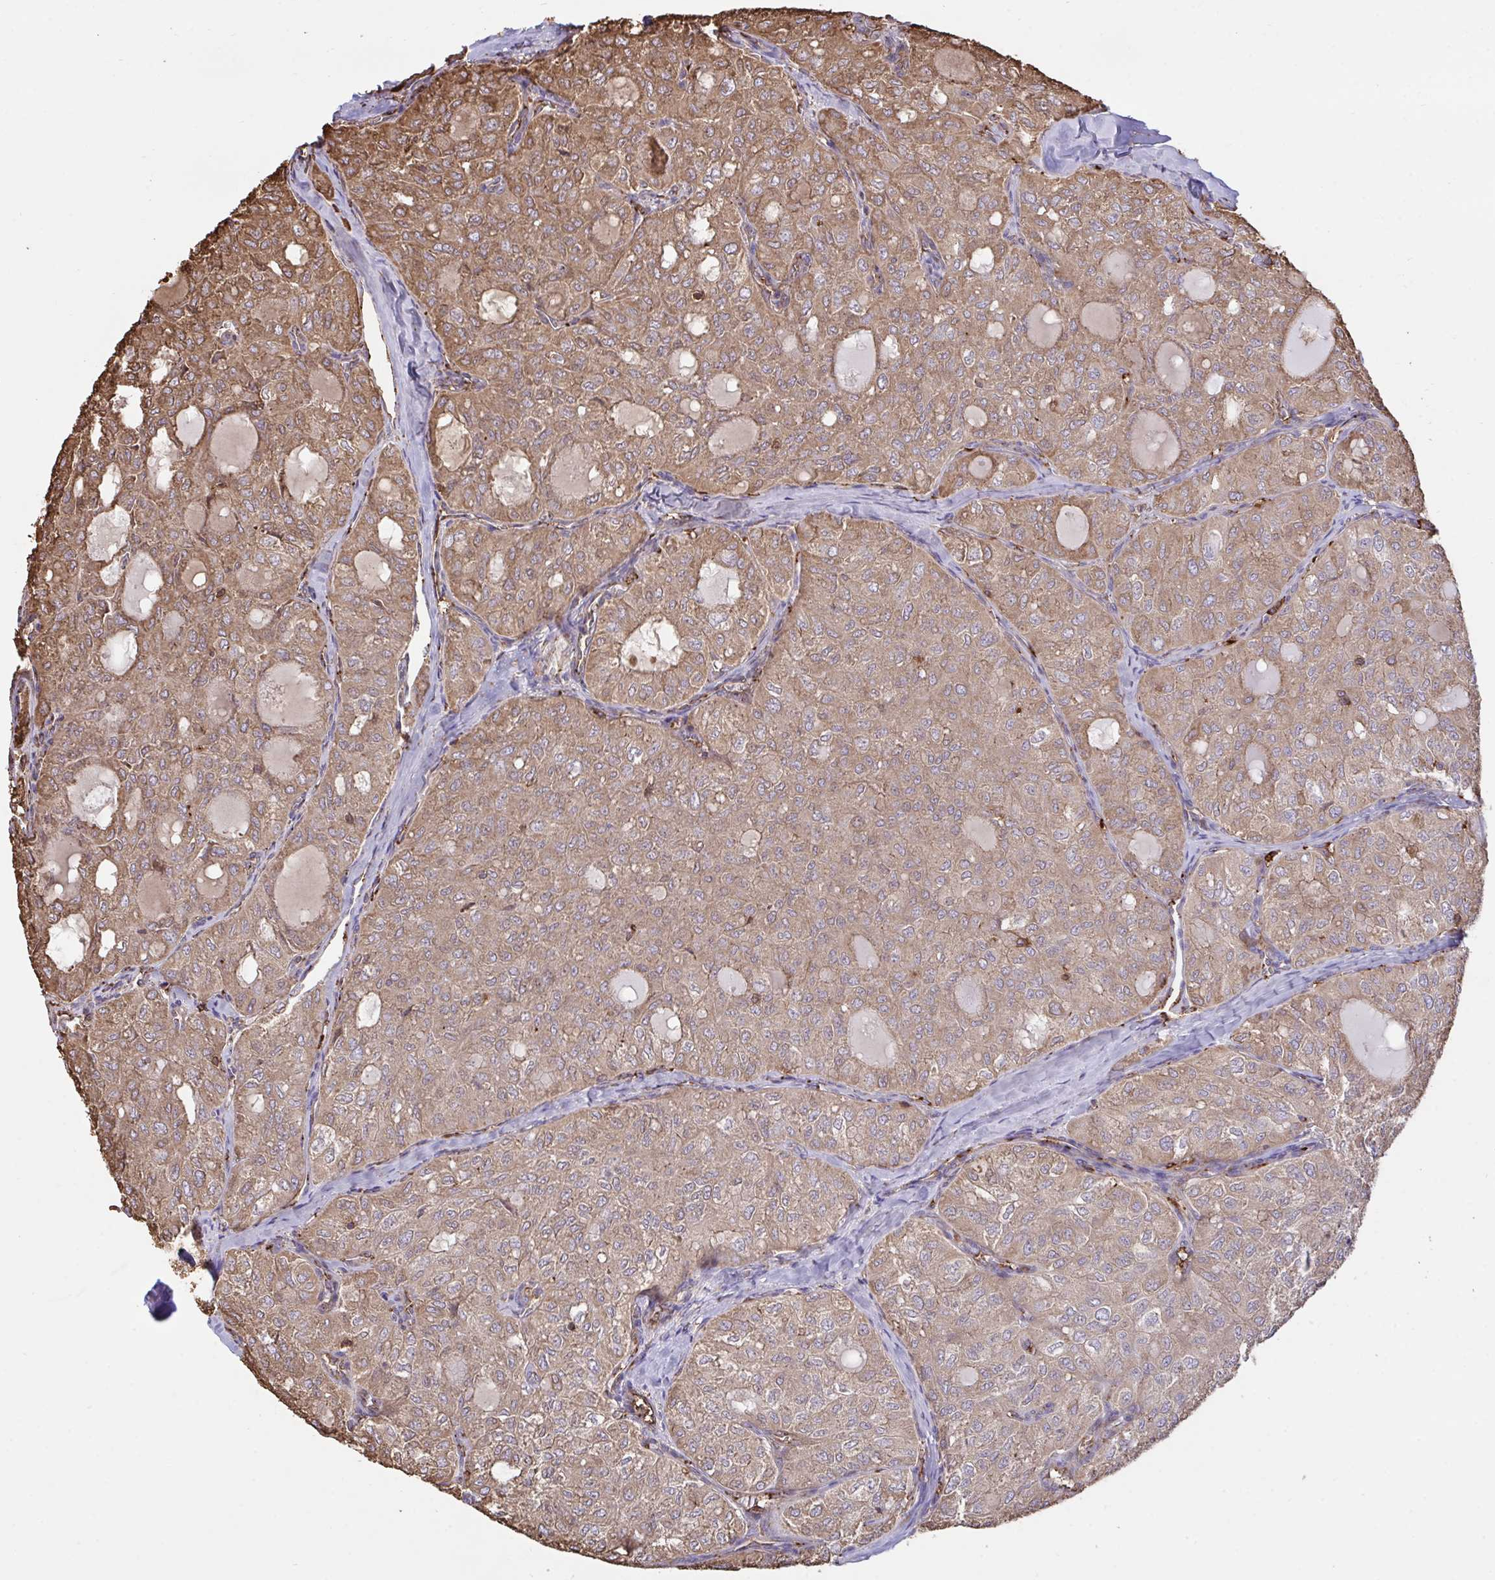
{"staining": {"intensity": "moderate", "quantity": ">75%", "location": "cytoplasmic/membranous"}, "tissue": "thyroid cancer", "cell_type": "Tumor cells", "image_type": "cancer", "snomed": [{"axis": "morphology", "description": "Follicular adenoma carcinoma, NOS"}, {"axis": "topography", "description": "Thyroid gland"}], "caption": "Human thyroid follicular adenoma carcinoma stained with a protein marker demonstrates moderate staining in tumor cells.", "gene": "PPIH", "patient": {"sex": "male", "age": 75}}